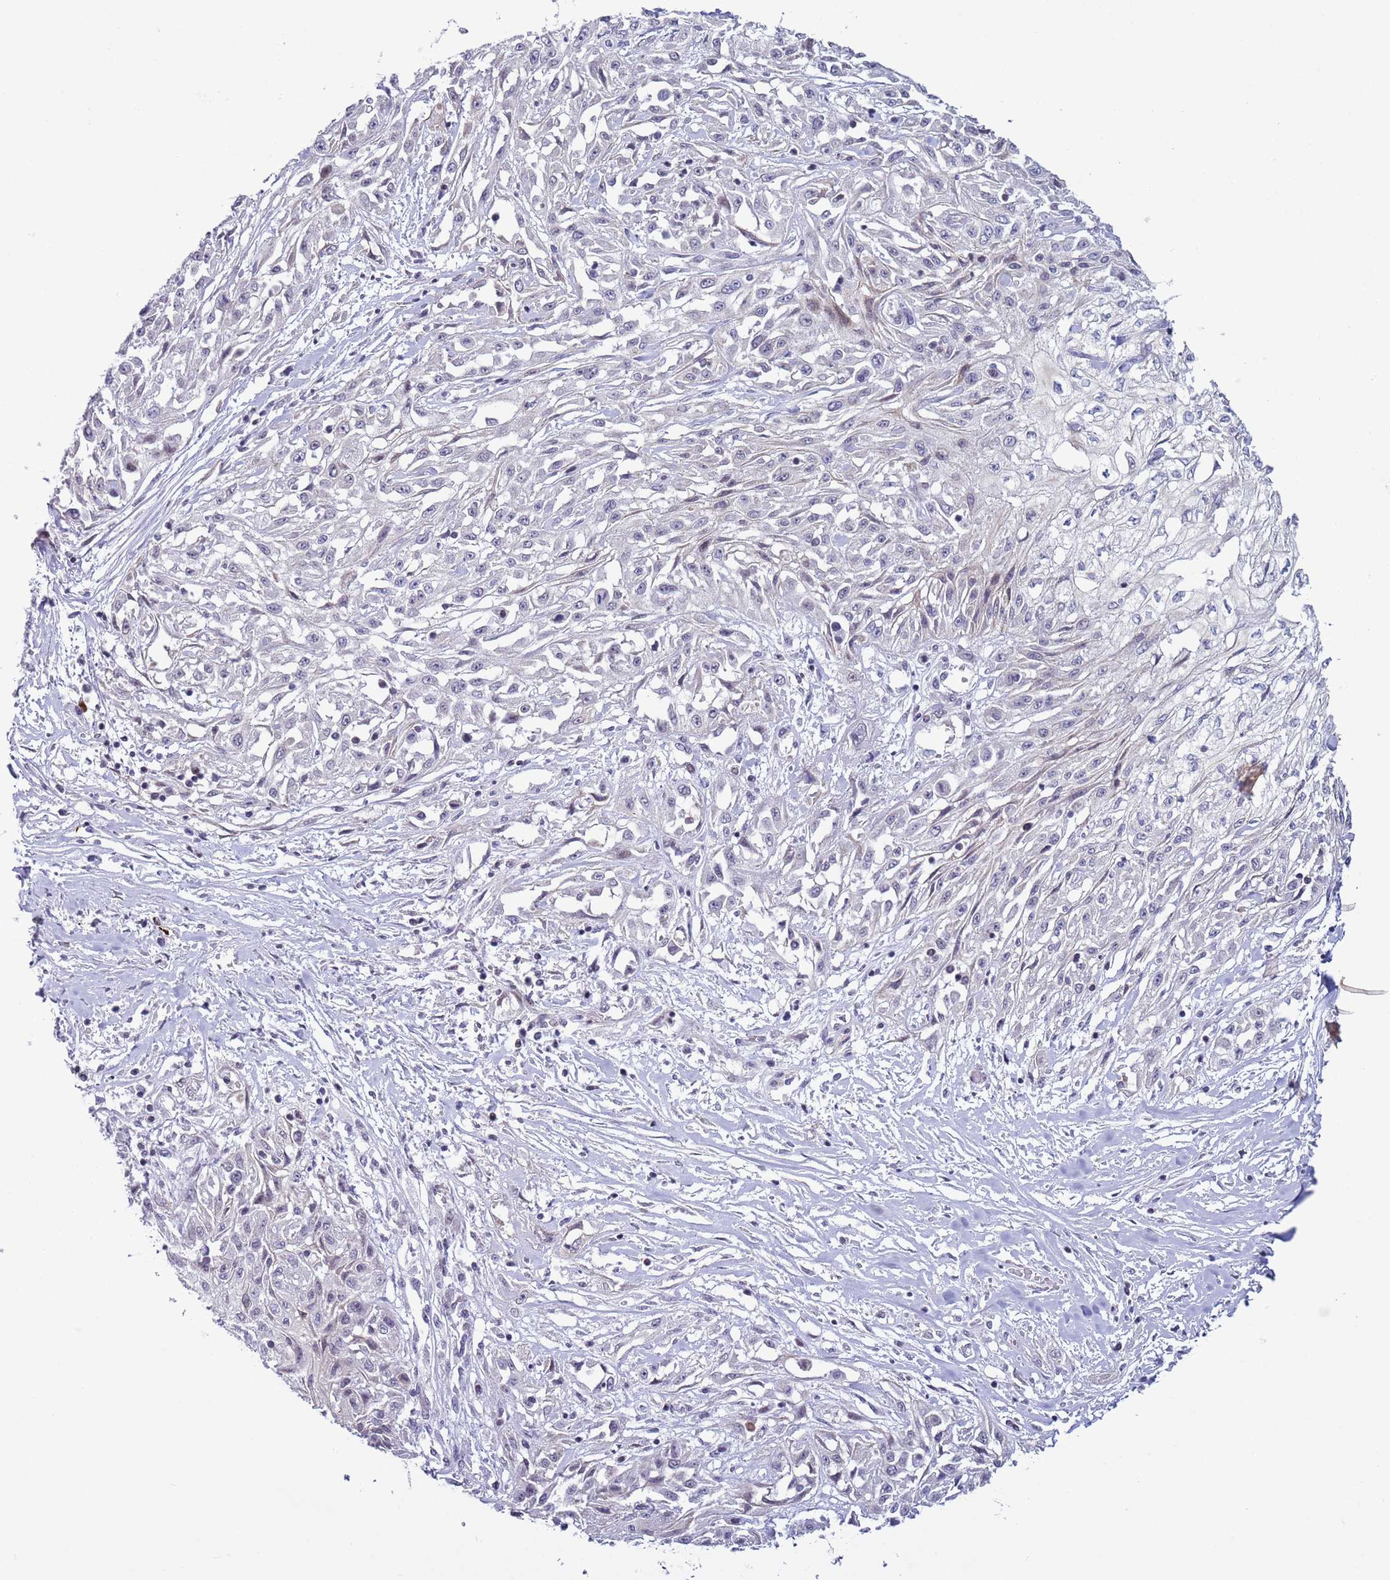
{"staining": {"intensity": "negative", "quantity": "none", "location": "none"}, "tissue": "skin cancer", "cell_type": "Tumor cells", "image_type": "cancer", "snomed": [{"axis": "morphology", "description": "Squamous cell carcinoma, NOS"}, {"axis": "morphology", "description": "Squamous cell carcinoma, metastatic, NOS"}, {"axis": "topography", "description": "Skin"}, {"axis": "topography", "description": "Lymph node"}], "caption": "DAB immunohistochemical staining of skin cancer shows no significant positivity in tumor cells.", "gene": "NPAP1", "patient": {"sex": "male", "age": 75}}